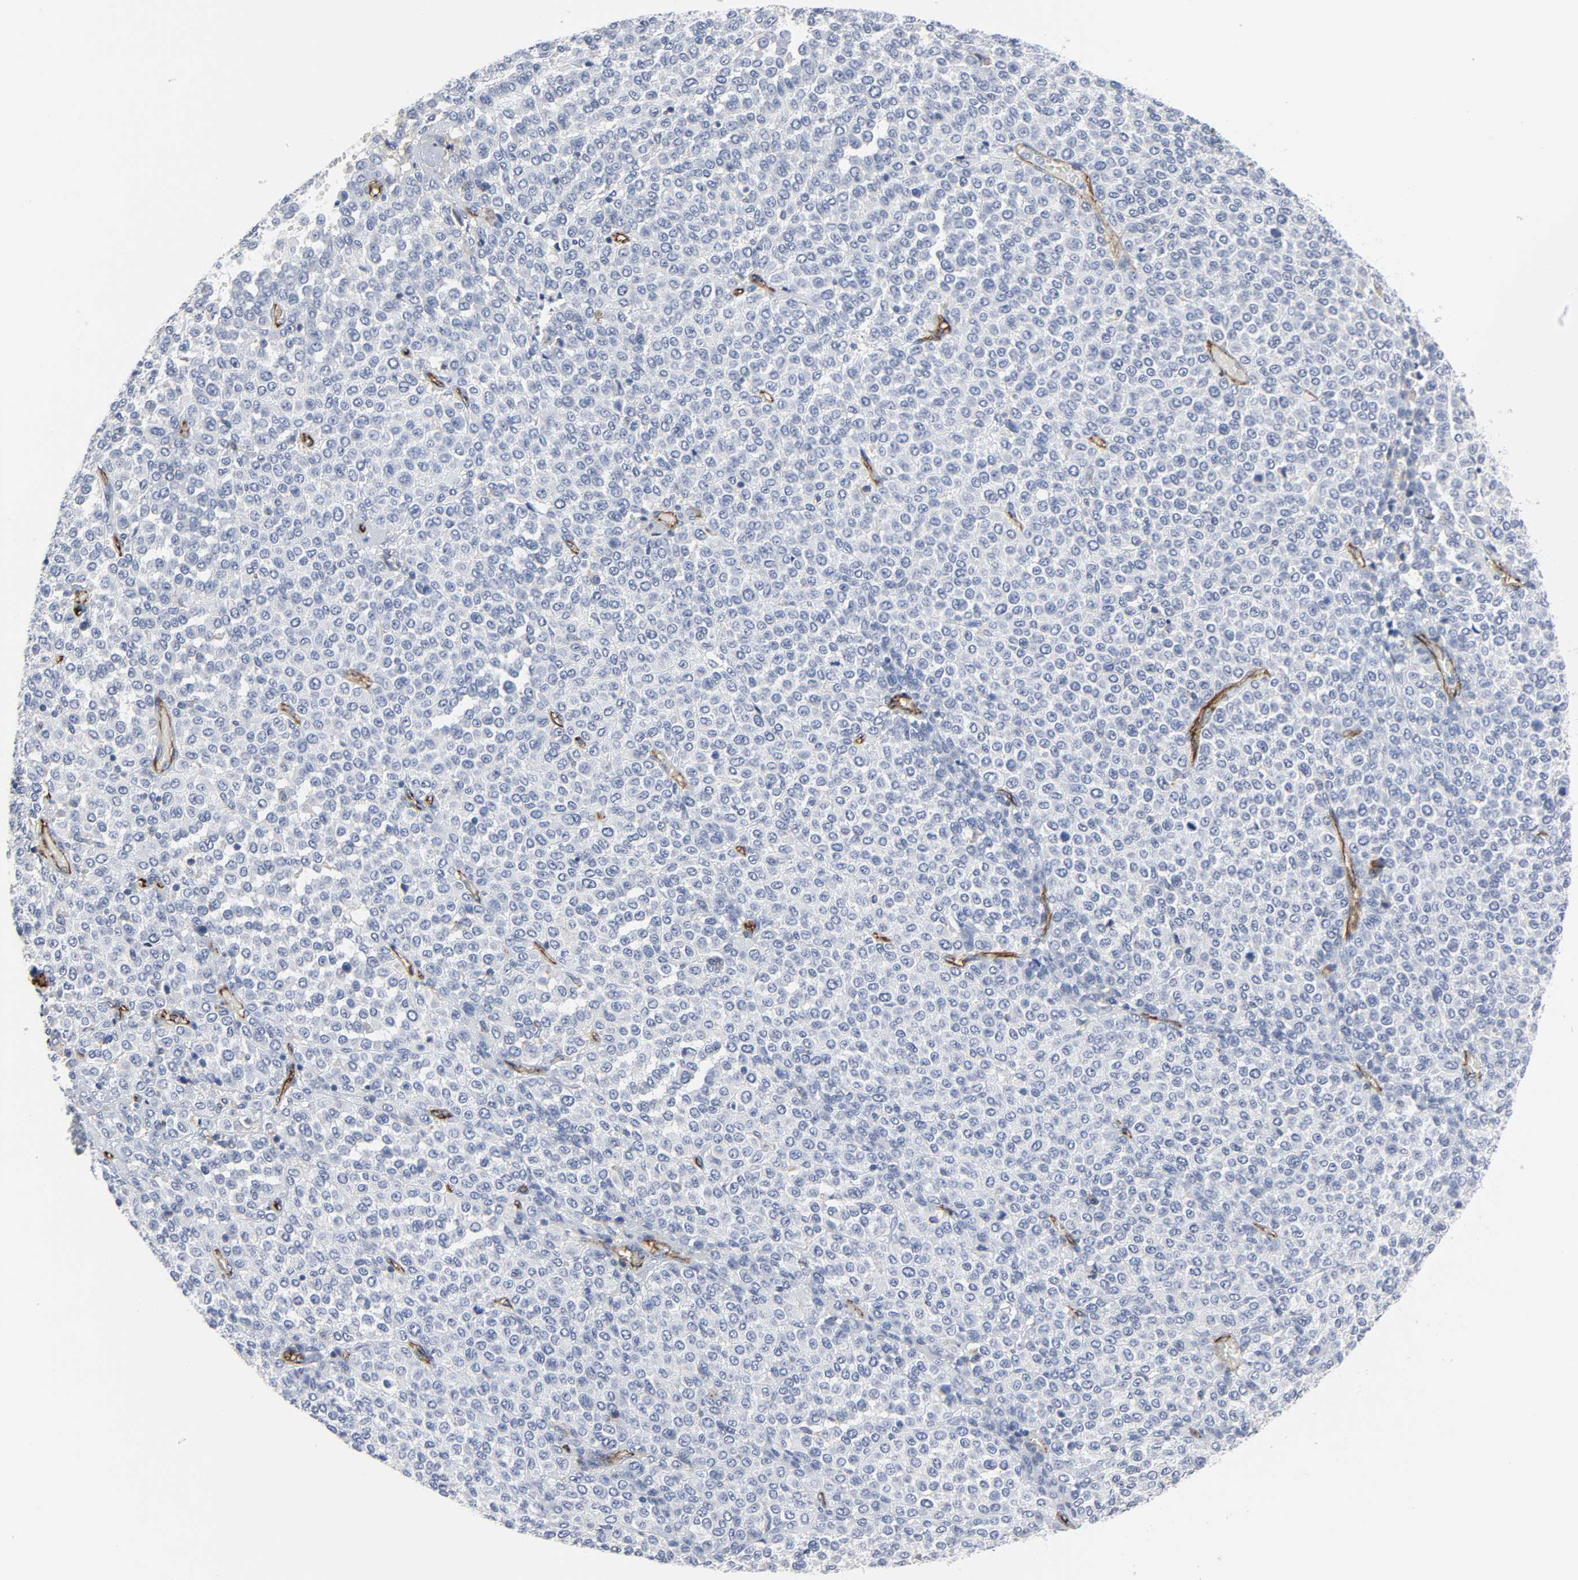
{"staining": {"intensity": "negative", "quantity": "none", "location": "none"}, "tissue": "melanoma", "cell_type": "Tumor cells", "image_type": "cancer", "snomed": [{"axis": "morphology", "description": "Malignant melanoma, Metastatic site"}, {"axis": "topography", "description": "Pancreas"}], "caption": "Histopathology image shows no significant protein expression in tumor cells of melanoma.", "gene": "PECAM1", "patient": {"sex": "female", "age": 30}}